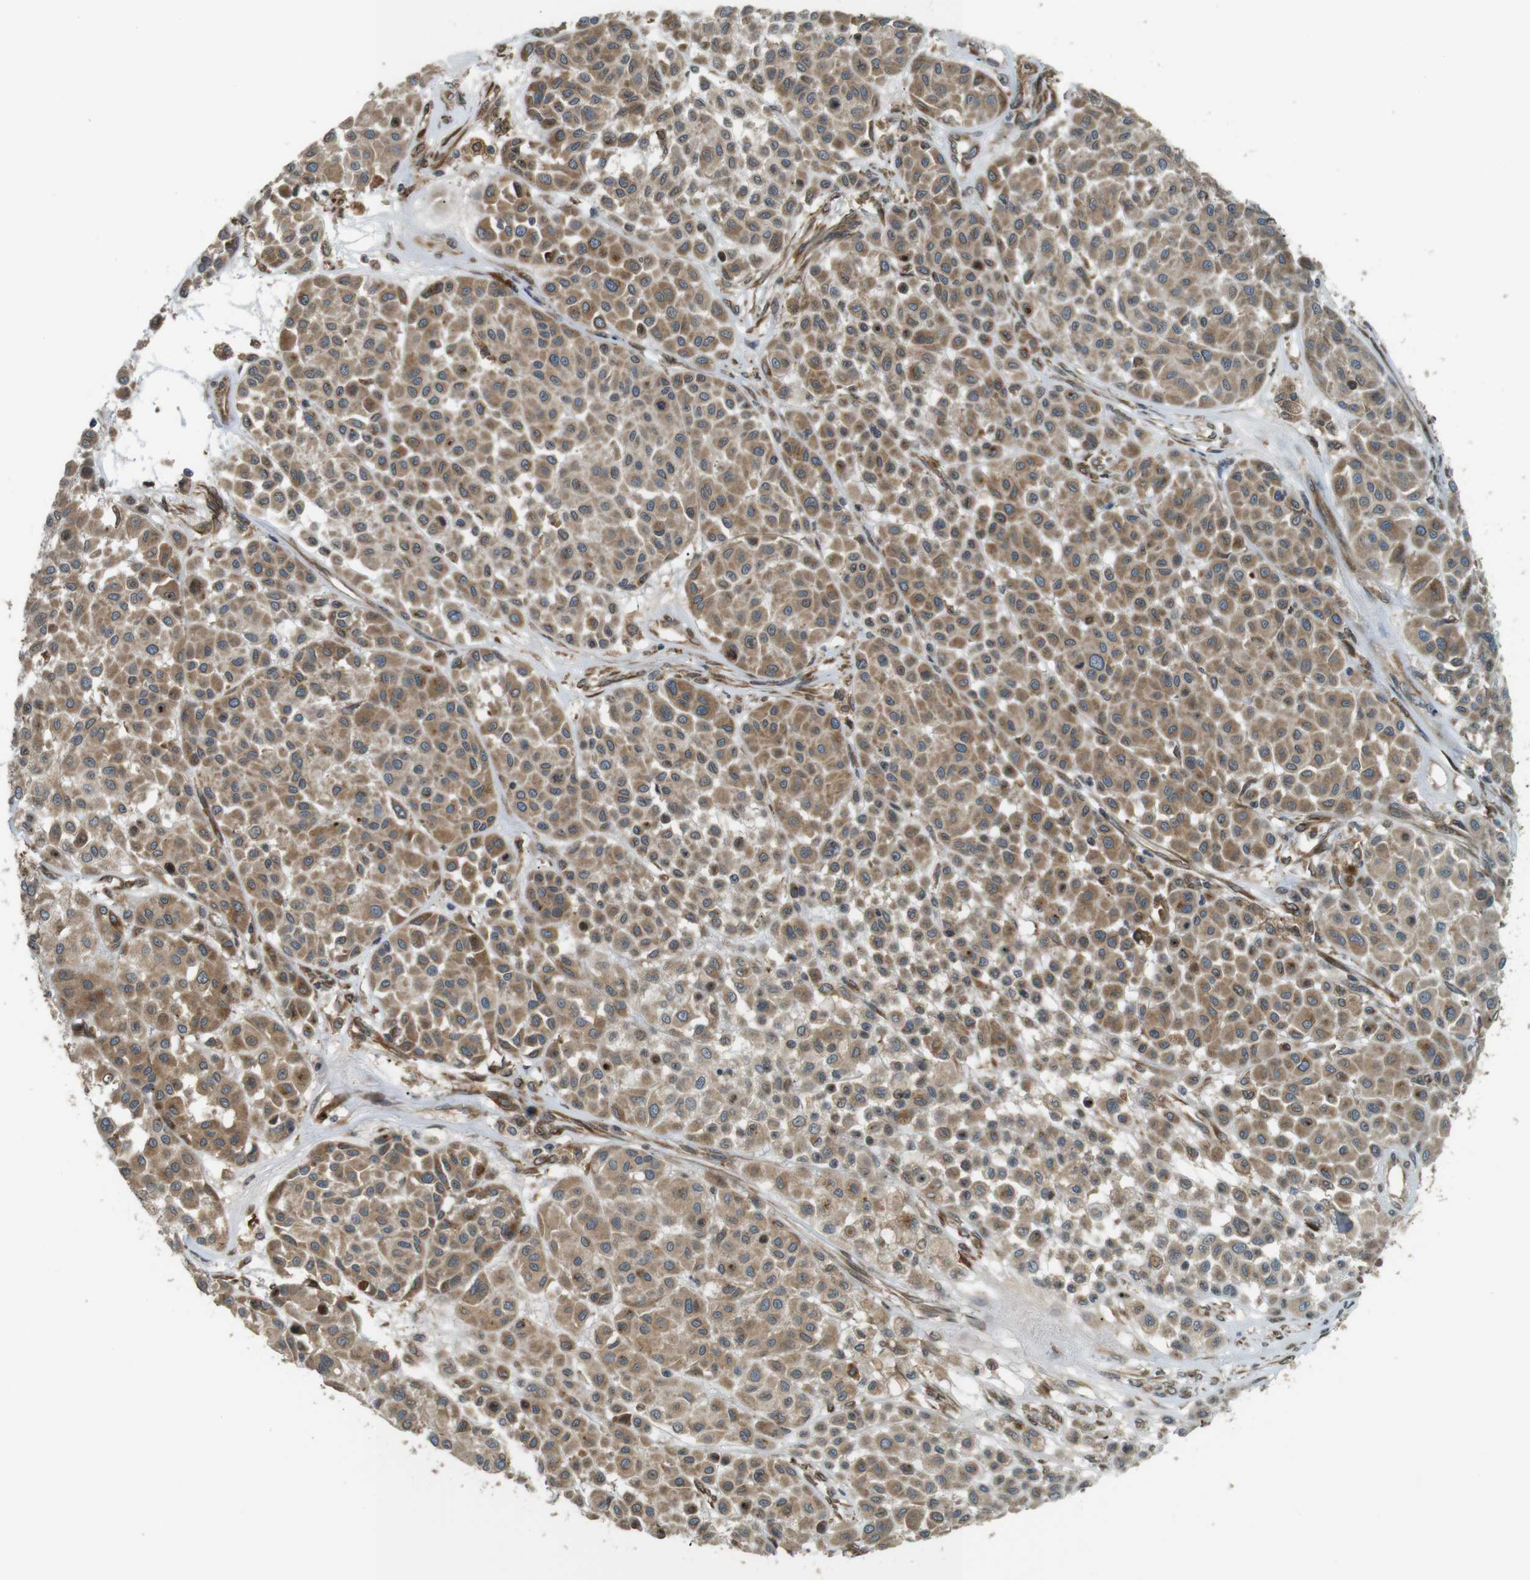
{"staining": {"intensity": "moderate", "quantity": ">75%", "location": "cytoplasmic/membranous"}, "tissue": "melanoma", "cell_type": "Tumor cells", "image_type": "cancer", "snomed": [{"axis": "morphology", "description": "Malignant melanoma, Metastatic site"}, {"axis": "topography", "description": "Soft tissue"}], "caption": "Brown immunohistochemical staining in human malignant melanoma (metastatic site) displays moderate cytoplasmic/membranous expression in about >75% of tumor cells.", "gene": "TMED4", "patient": {"sex": "male", "age": 41}}